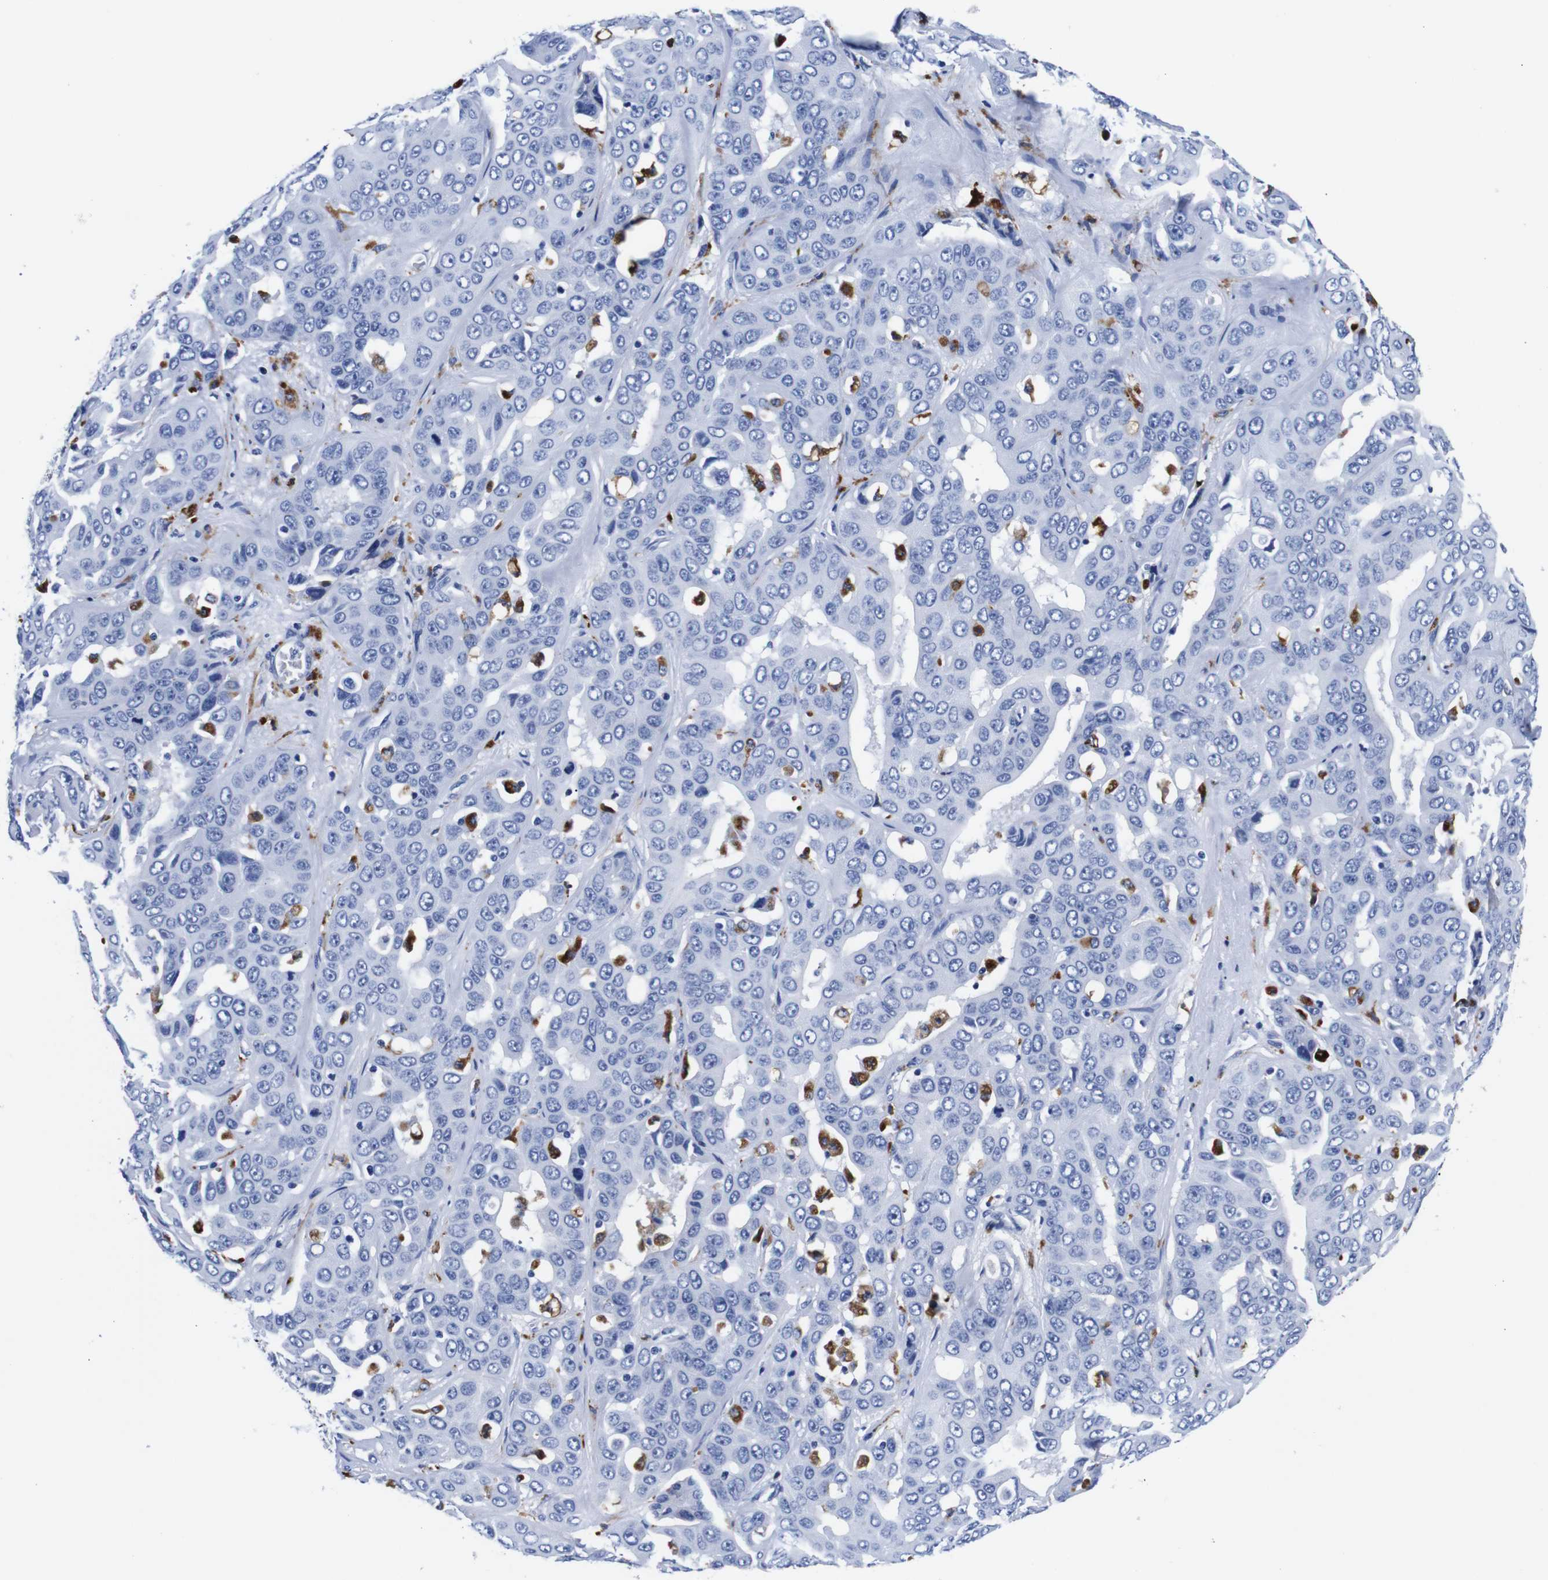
{"staining": {"intensity": "negative", "quantity": "none", "location": "none"}, "tissue": "liver cancer", "cell_type": "Tumor cells", "image_type": "cancer", "snomed": [{"axis": "morphology", "description": "Cholangiocarcinoma"}, {"axis": "topography", "description": "Liver"}], "caption": "IHC of cholangiocarcinoma (liver) demonstrates no positivity in tumor cells.", "gene": "HLA-DMB", "patient": {"sex": "female", "age": 52}}